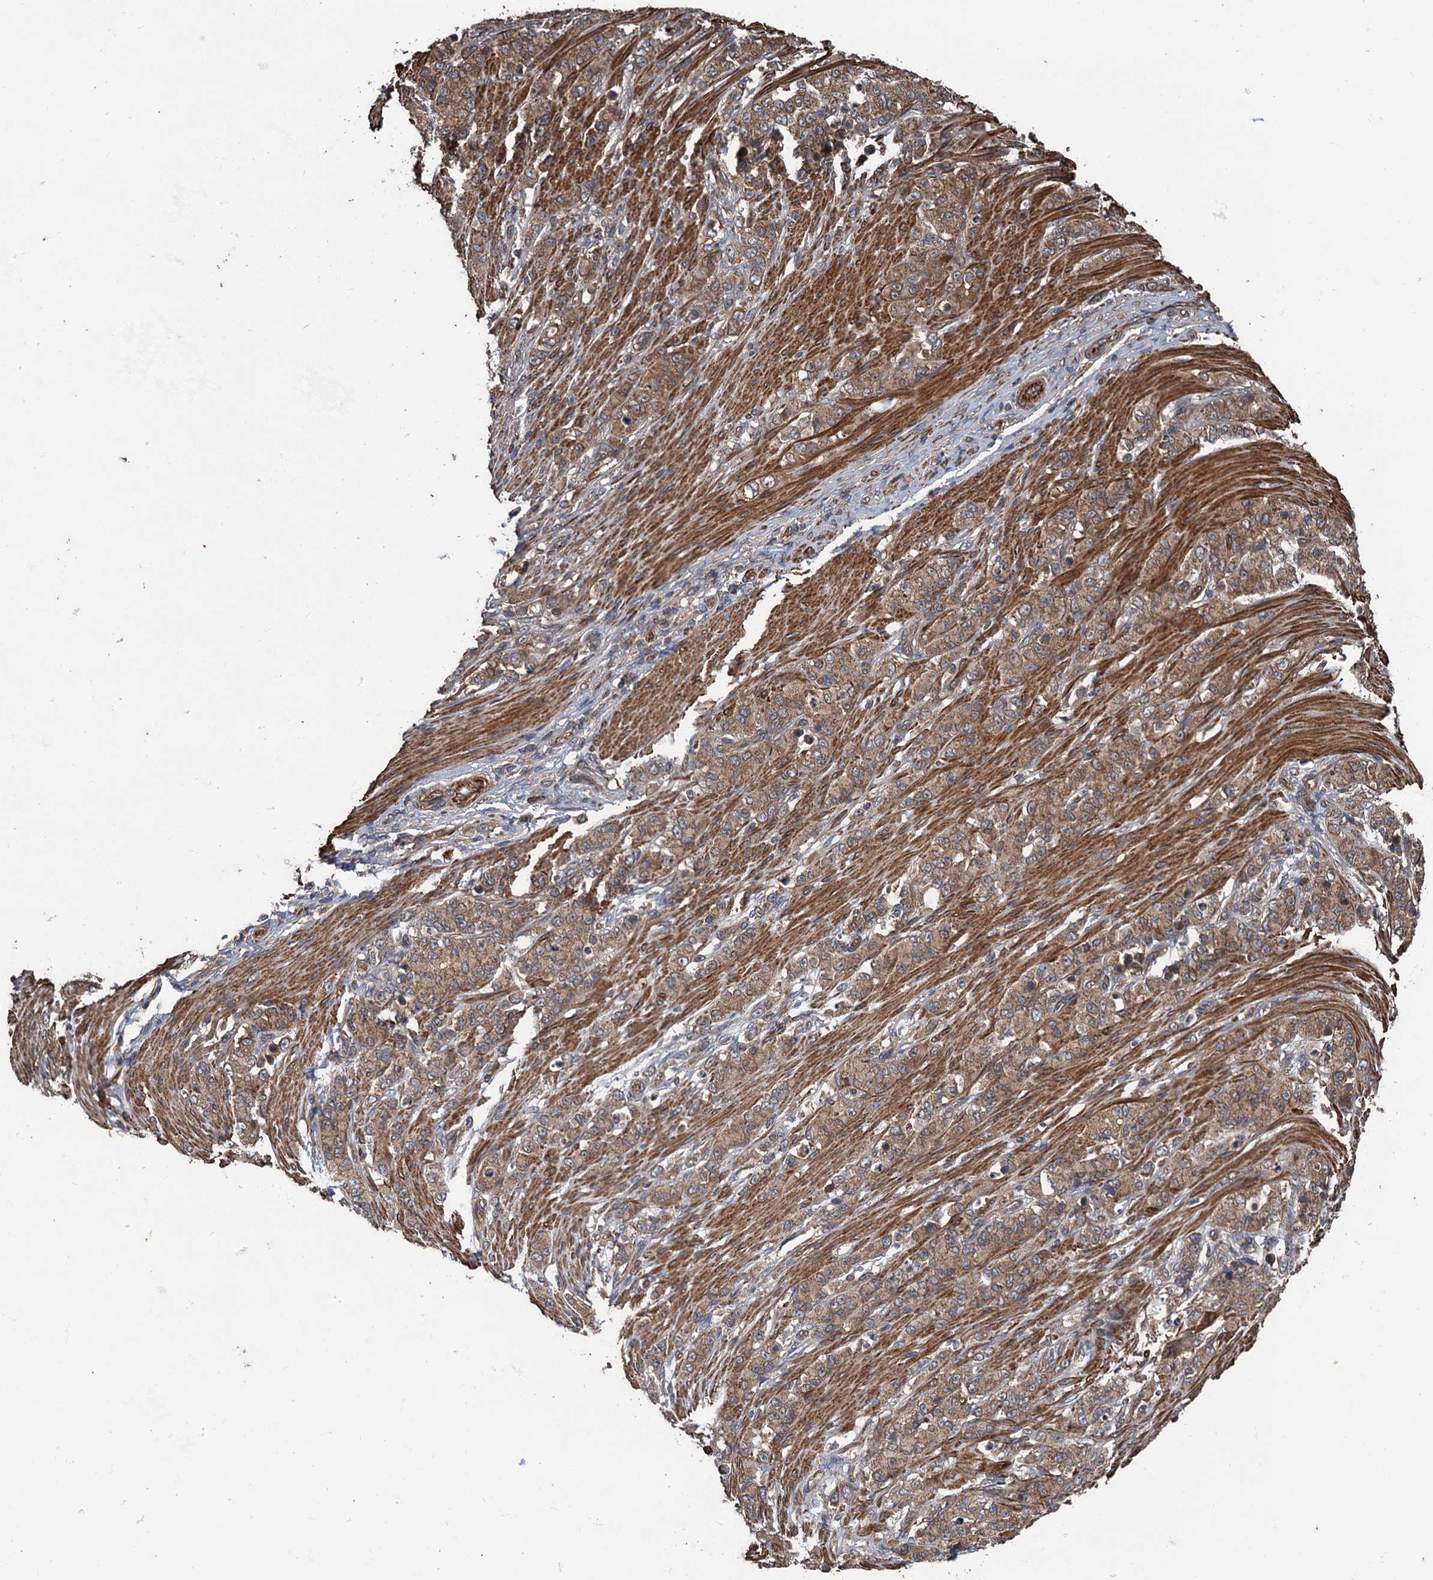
{"staining": {"intensity": "moderate", "quantity": ">75%", "location": "cytoplasmic/membranous"}, "tissue": "stomach cancer", "cell_type": "Tumor cells", "image_type": "cancer", "snomed": [{"axis": "morphology", "description": "Adenocarcinoma, NOS"}, {"axis": "topography", "description": "Stomach"}], "caption": "Immunohistochemistry (IHC) photomicrograph of stomach cancer stained for a protein (brown), which shows medium levels of moderate cytoplasmic/membranous staining in approximately >75% of tumor cells.", "gene": "PPP4R1", "patient": {"sex": "female", "age": 79}}